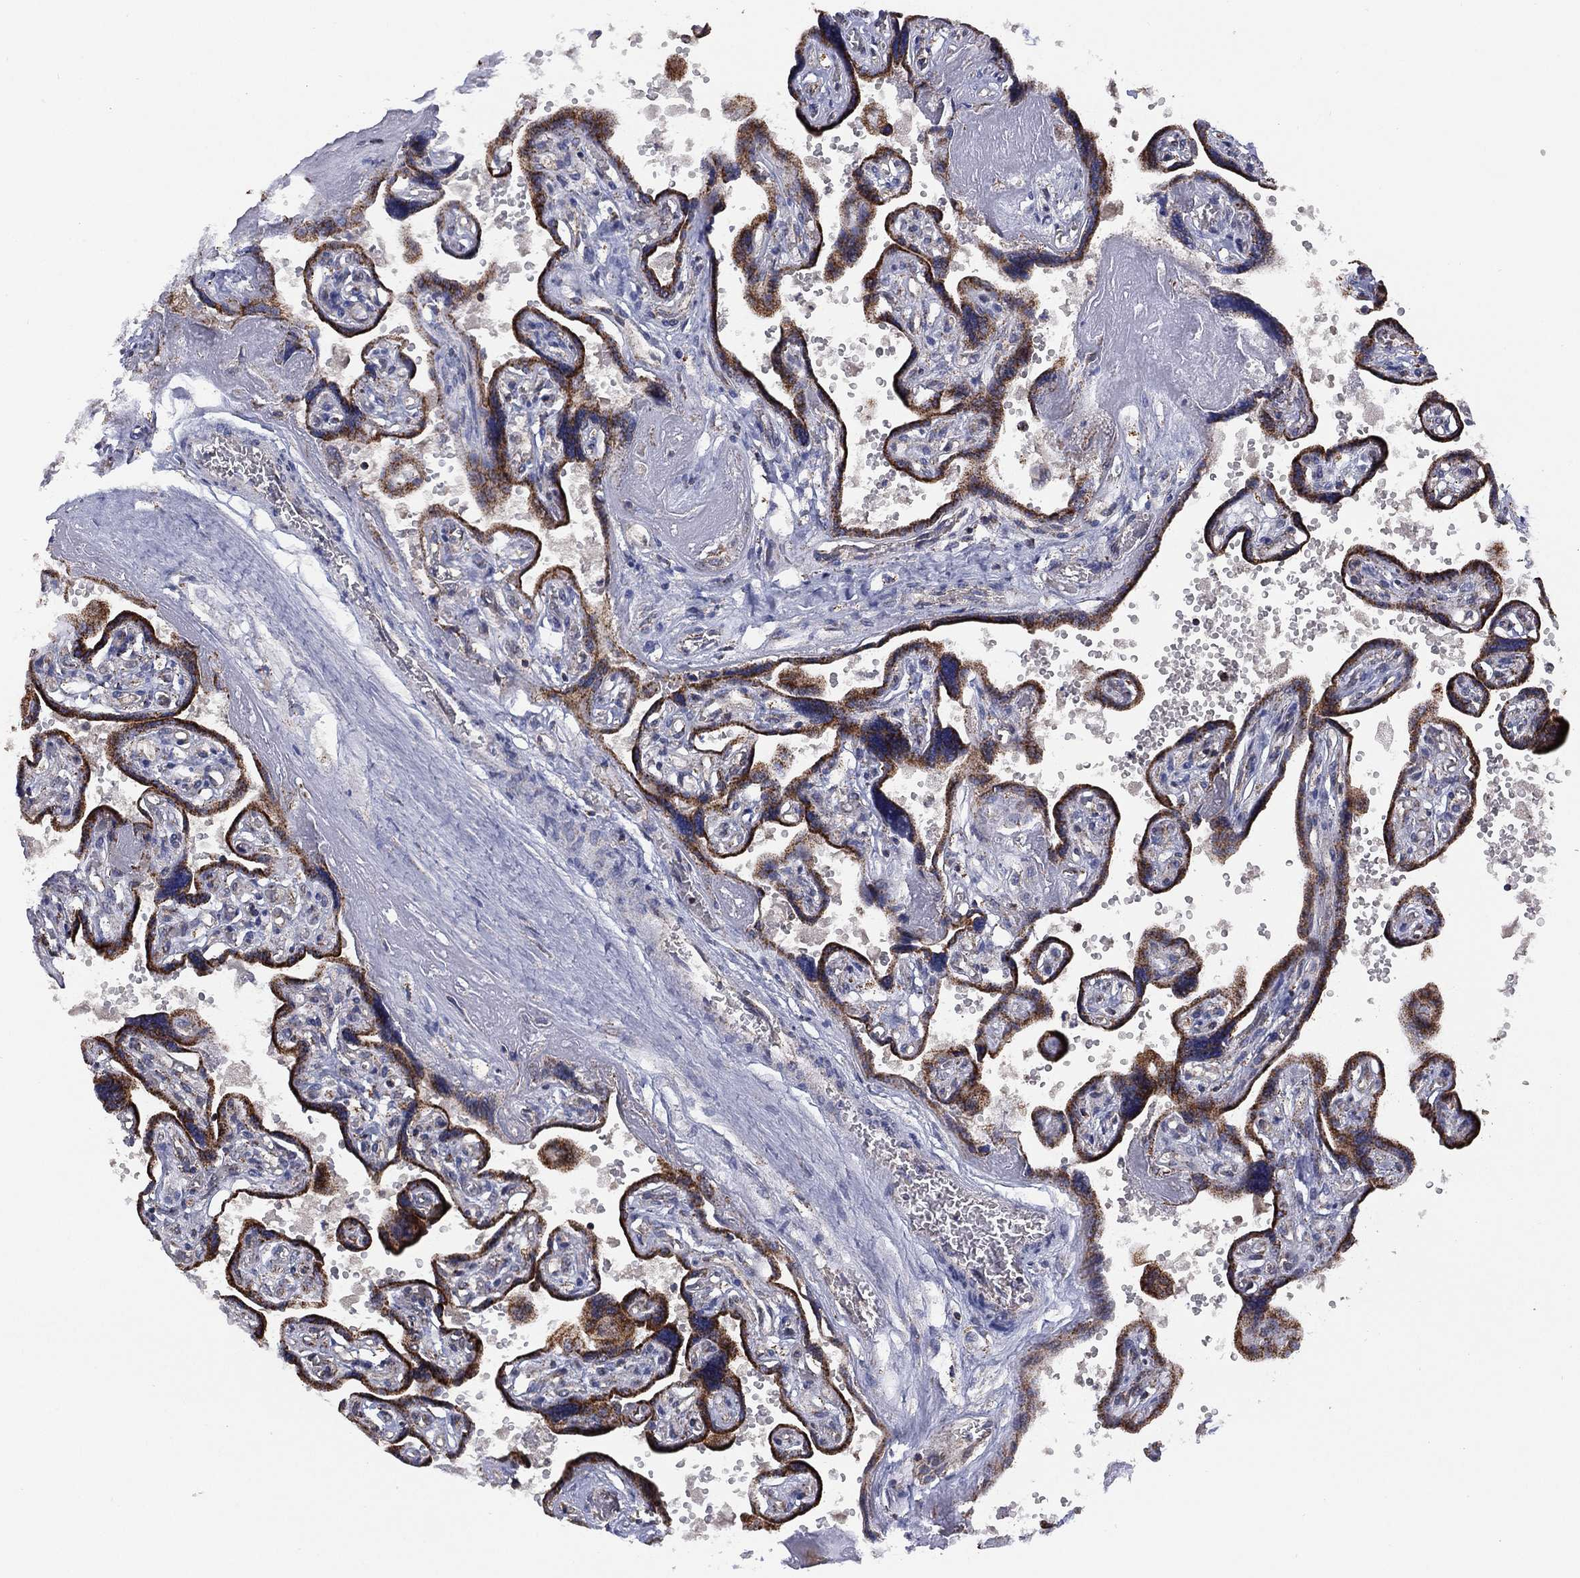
{"staining": {"intensity": "strong", "quantity": "25%-75%", "location": "cytoplasmic/membranous"}, "tissue": "placenta", "cell_type": "Trophoblastic cells", "image_type": "normal", "snomed": [{"axis": "morphology", "description": "Normal tissue, NOS"}, {"axis": "topography", "description": "Placenta"}], "caption": "Immunohistochemistry image of benign placenta: placenta stained using IHC reveals high levels of strong protein expression localized specifically in the cytoplasmic/membranous of trophoblastic cells, appearing as a cytoplasmic/membranous brown color.", "gene": "PPP2R5A", "patient": {"sex": "female", "age": 32}}